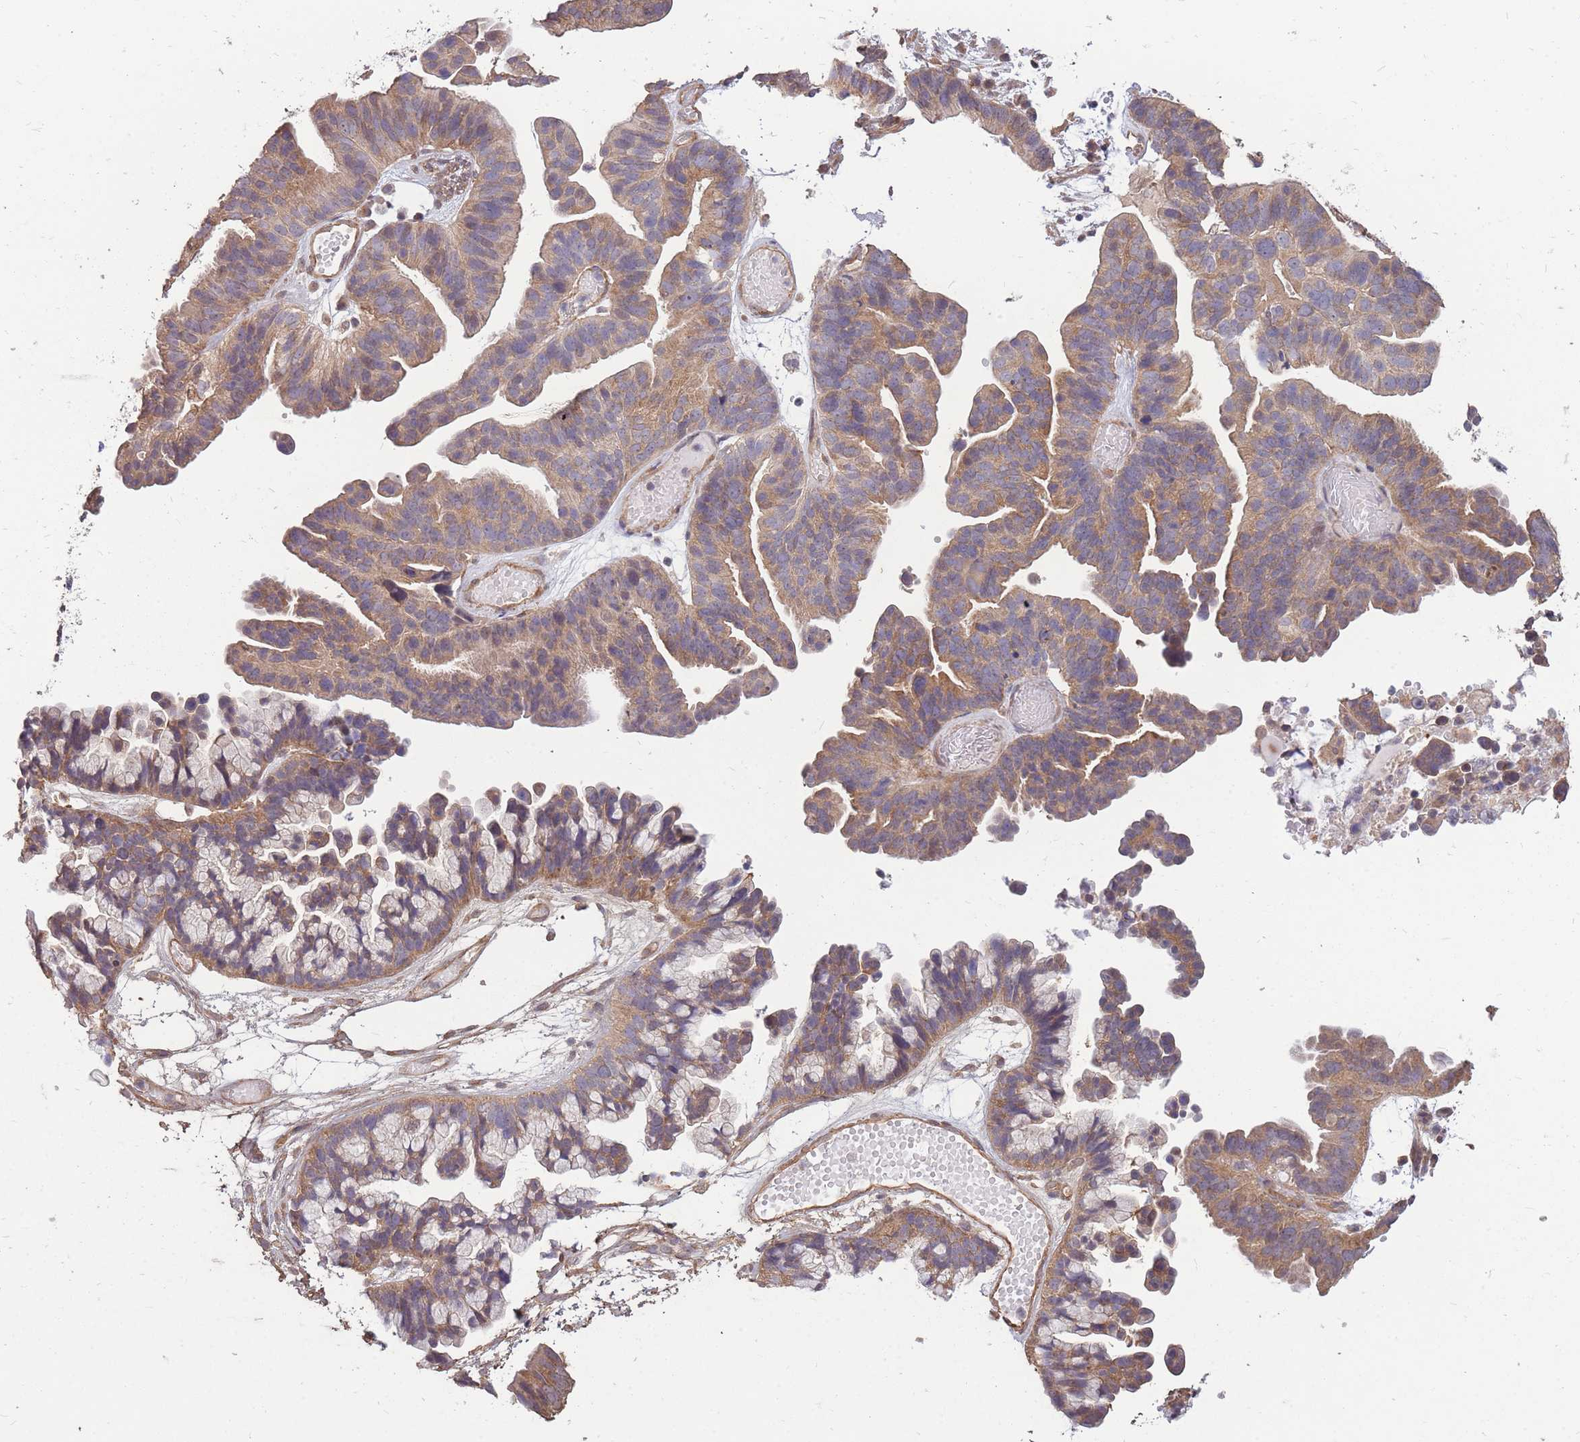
{"staining": {"intensity": "moderate", "quantity": ">75%", "location": "cytoplasmic/membranous"}, "tissue": "ovarian cancer", "cell_type": "Tumor cells", "image_type": "cancer", "snomed": [{"axis": "morphology", "description": "Cystadenocarcinoma, serous, NOS"}, {"axis": "topography", "description": "Ovary"}], "caption": "Immunohistochemical staining of human serous cystadenocarcinoma (ovarian) demonstrates moderate cytoplasmic/membranous protein staining in approximately >75% of tumor cells. (DAB (3,3'-diaminobenzidine) IHC, brown staining for protein, blue staining for nuclei).", "gene": "DYNC1LI2", "patient": {"sex": "female", "age": 56}}